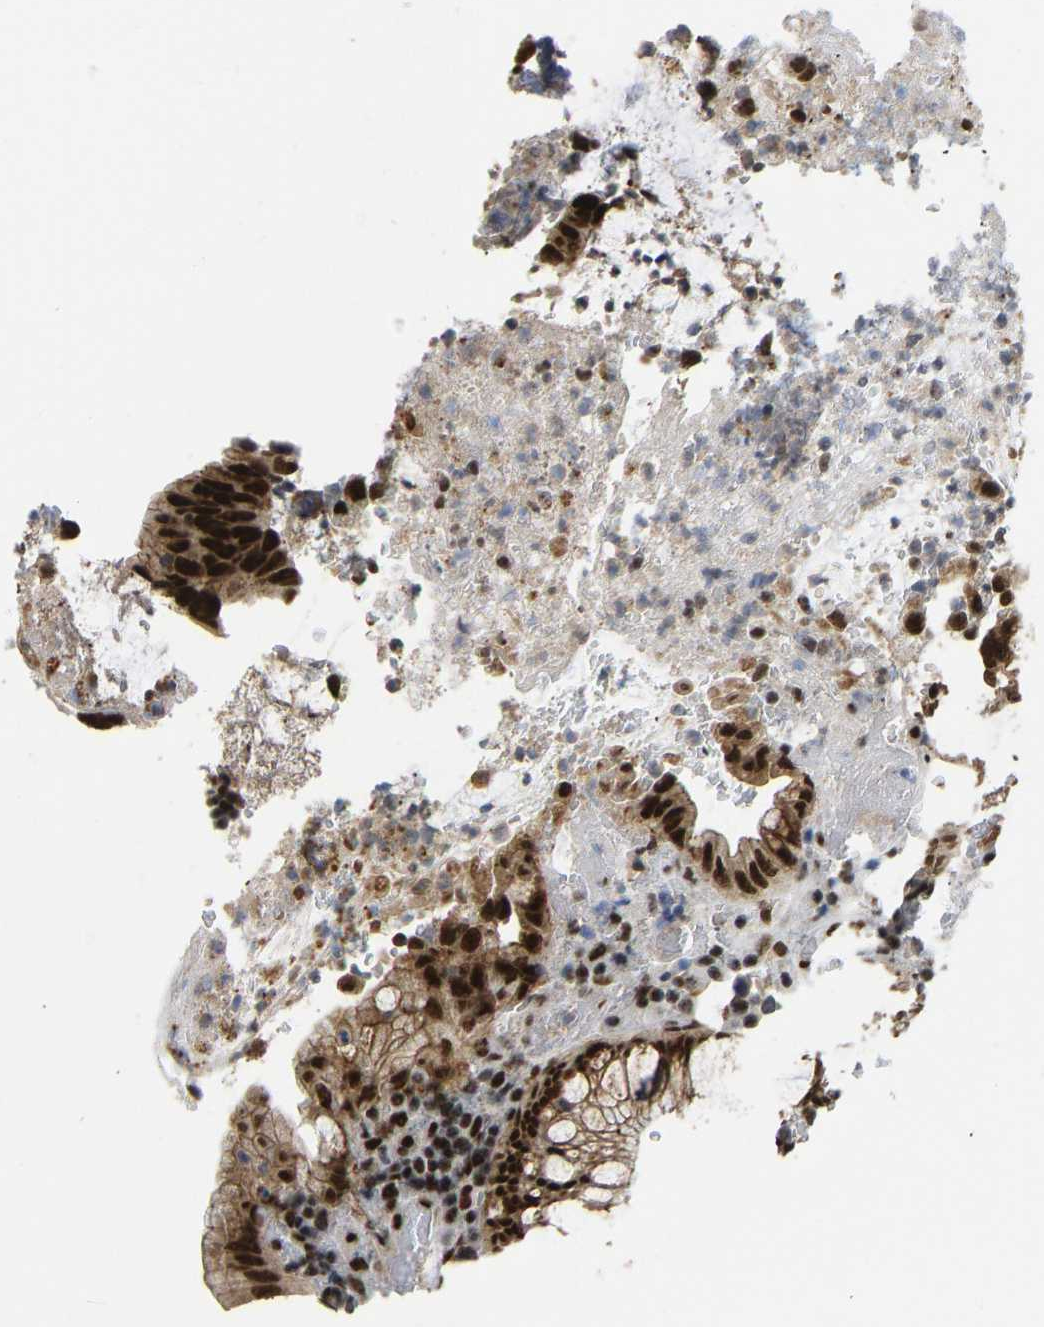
{"staining": {"intensity": "strong", "quantity": ">75%", "location": "cytoplasmic/membranous,nuclear"}, "tissue": "colorectal cancer", "cell_type": "Tumor cells", "image_type": "cancer", "snomed": [{"axis": "morphology", "description": "Adenocarcinoma, NOS"}, {"axis": "topography", "description": "Colon"}], "caption": "This is an image of IHC staining of colorectal adenocarcinoma, which shows strong staining in the cytoplasmic/membranous and nuclear of tumor cells.", "gene": "FOXK1", "patient": {"sex": "male", "age": 56}}